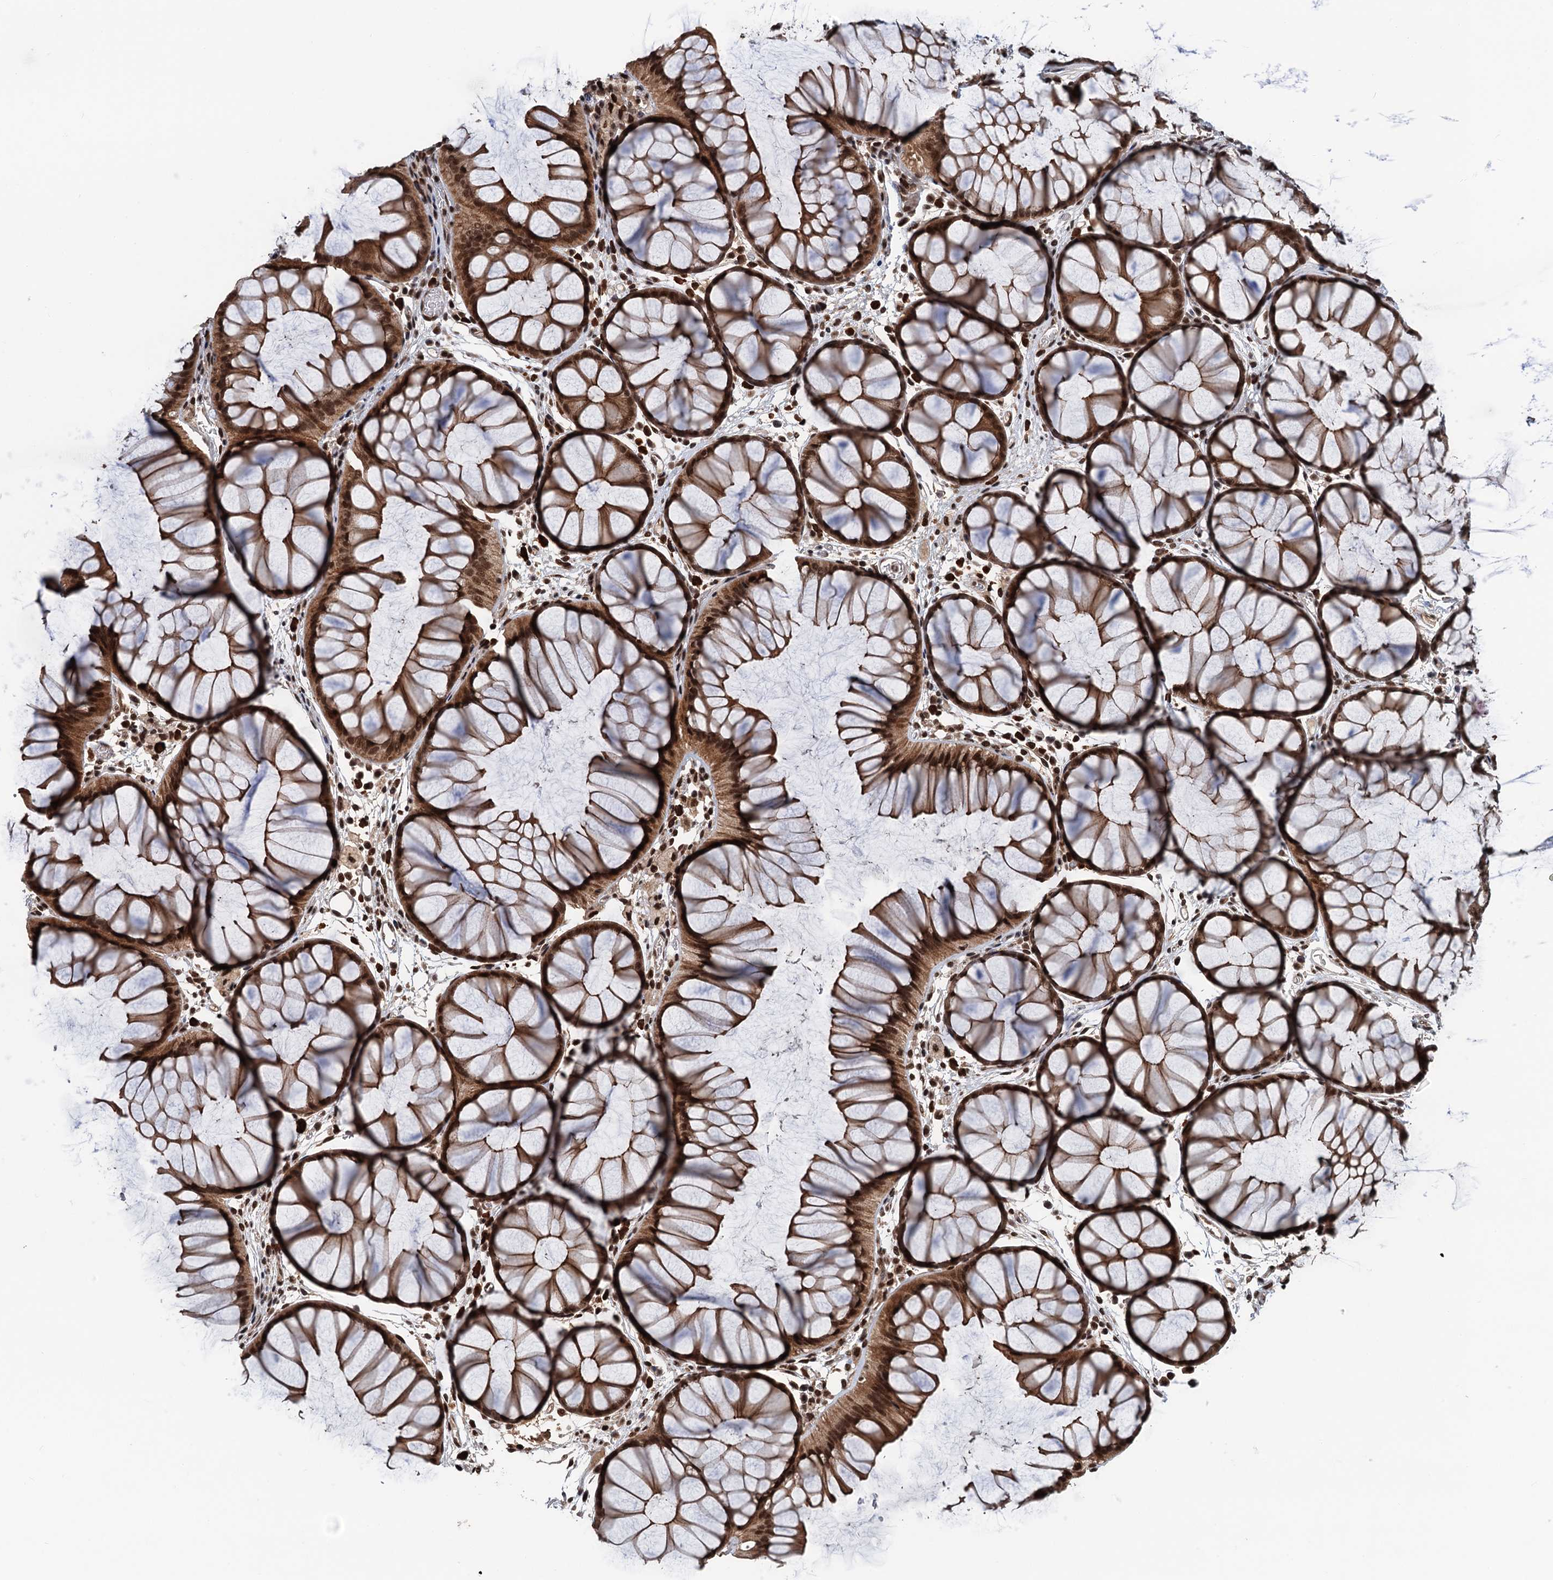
{"staining": {"intensity": "moderate", "quantity": ">75%", "location": "cytoplasmic/membranous,nuclear"}, "tissue": "colon", "cell_type": "Glandular cells", "image_type": "normal", "snomed": [{"axis": "morphology", "description": "Normal tissue, NOS"}, {"axis": "topography", "description": "Colon"}], "caption": "An IHC micrograph of unremarkable tissue is shown. Protein staining in brown shows moderate cytoplasmic/membranous,nuclear positivity in colon within glandular cells.", "gene": "RASSF4", "patient": {"sex": "female", "age": 82}}